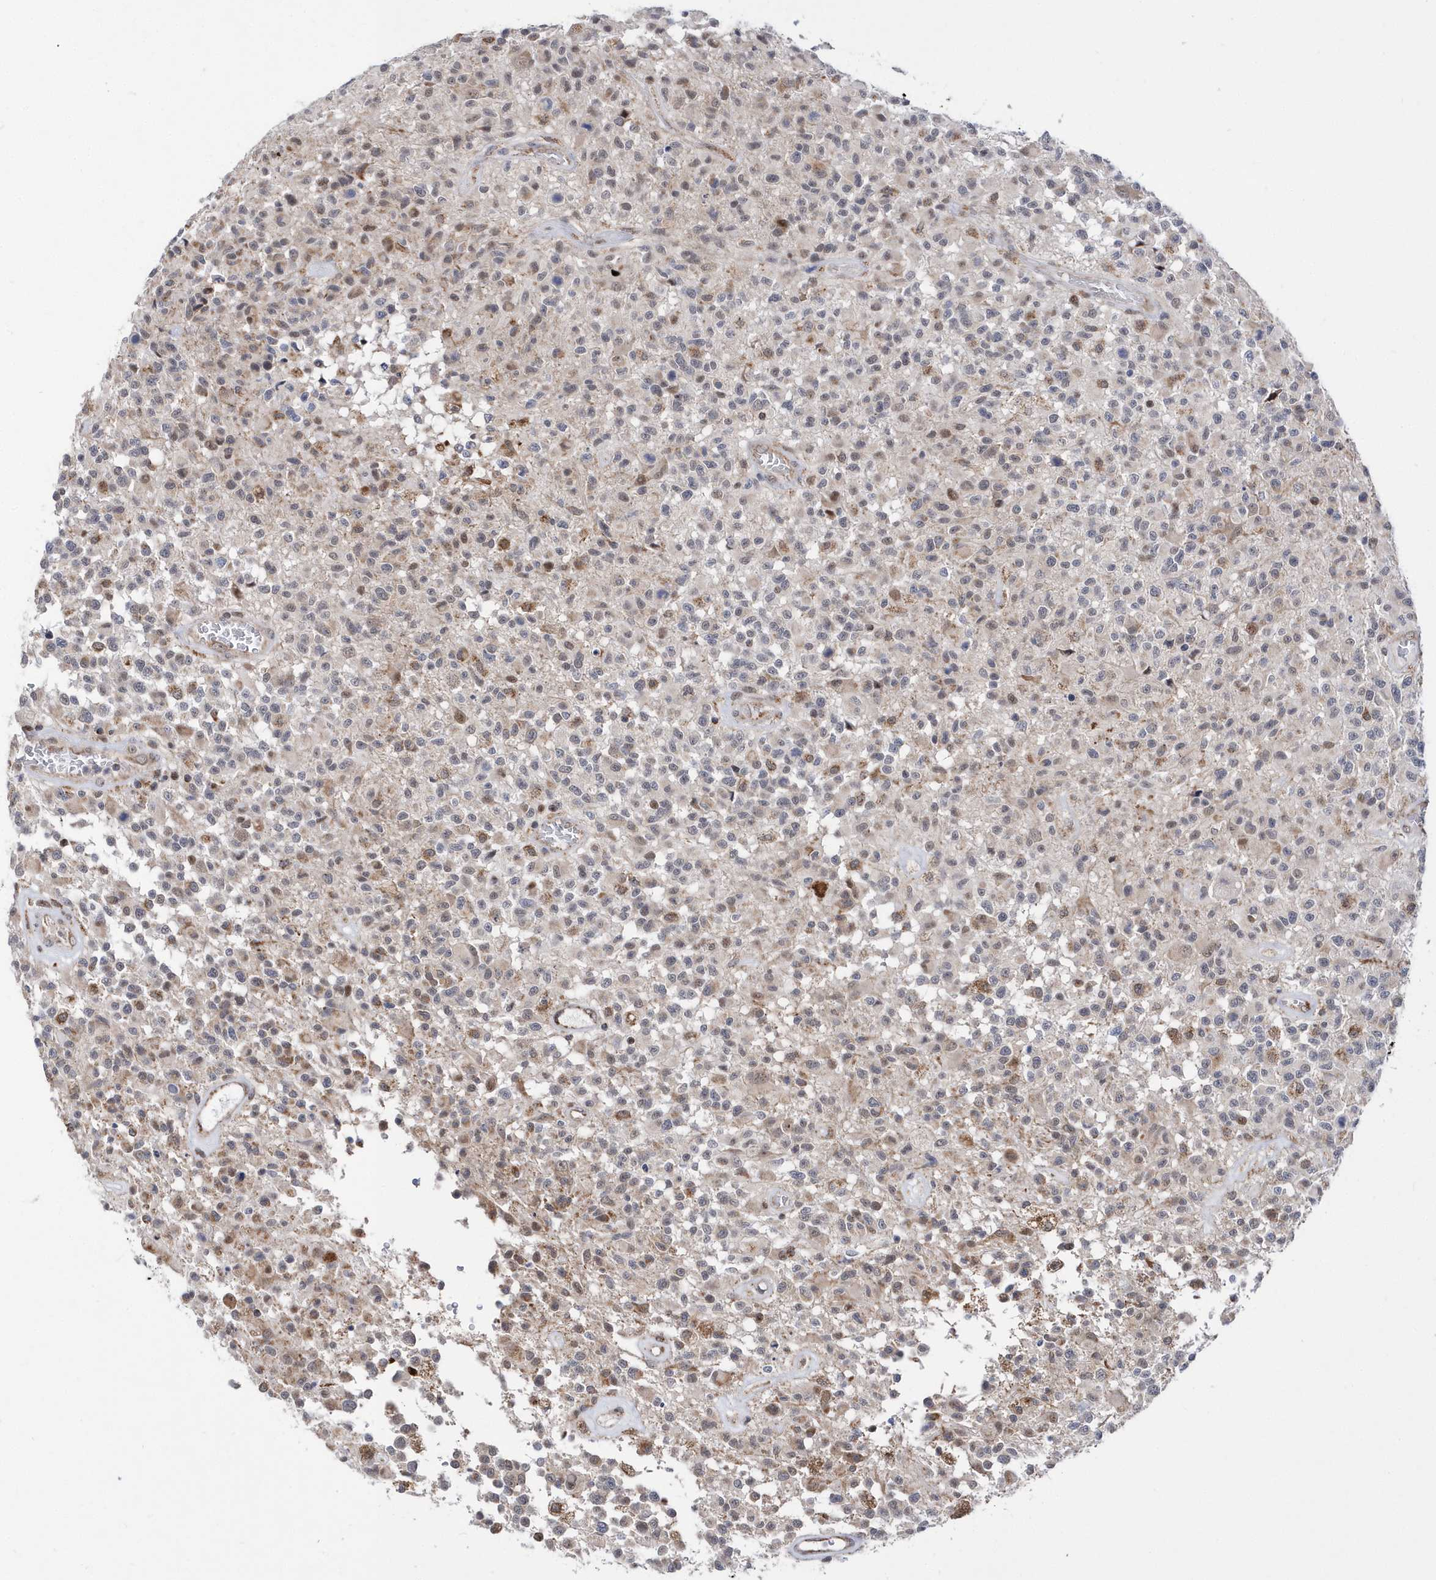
{"staining": {"intensity": "negative", "quantity": "none", "location": "none"}, "tissue": "glioma", "cell_type": "Tumor cells", "image_type": "cancer", "snomed": [{"axis": "morphology", "description": "Glioma, malignant, High grade"}, {"axis": "morphology", "description": "Glioblastoma, NOS"}, {"axis": "topography", "description": "Brain"}], "caption": "IHC photomicrograph of glioma stained for a protein (brown), which demonstrates no staining in tumor cells.", "gene": "SPATA5", "patient": {"sex": "male", "age": 60}}